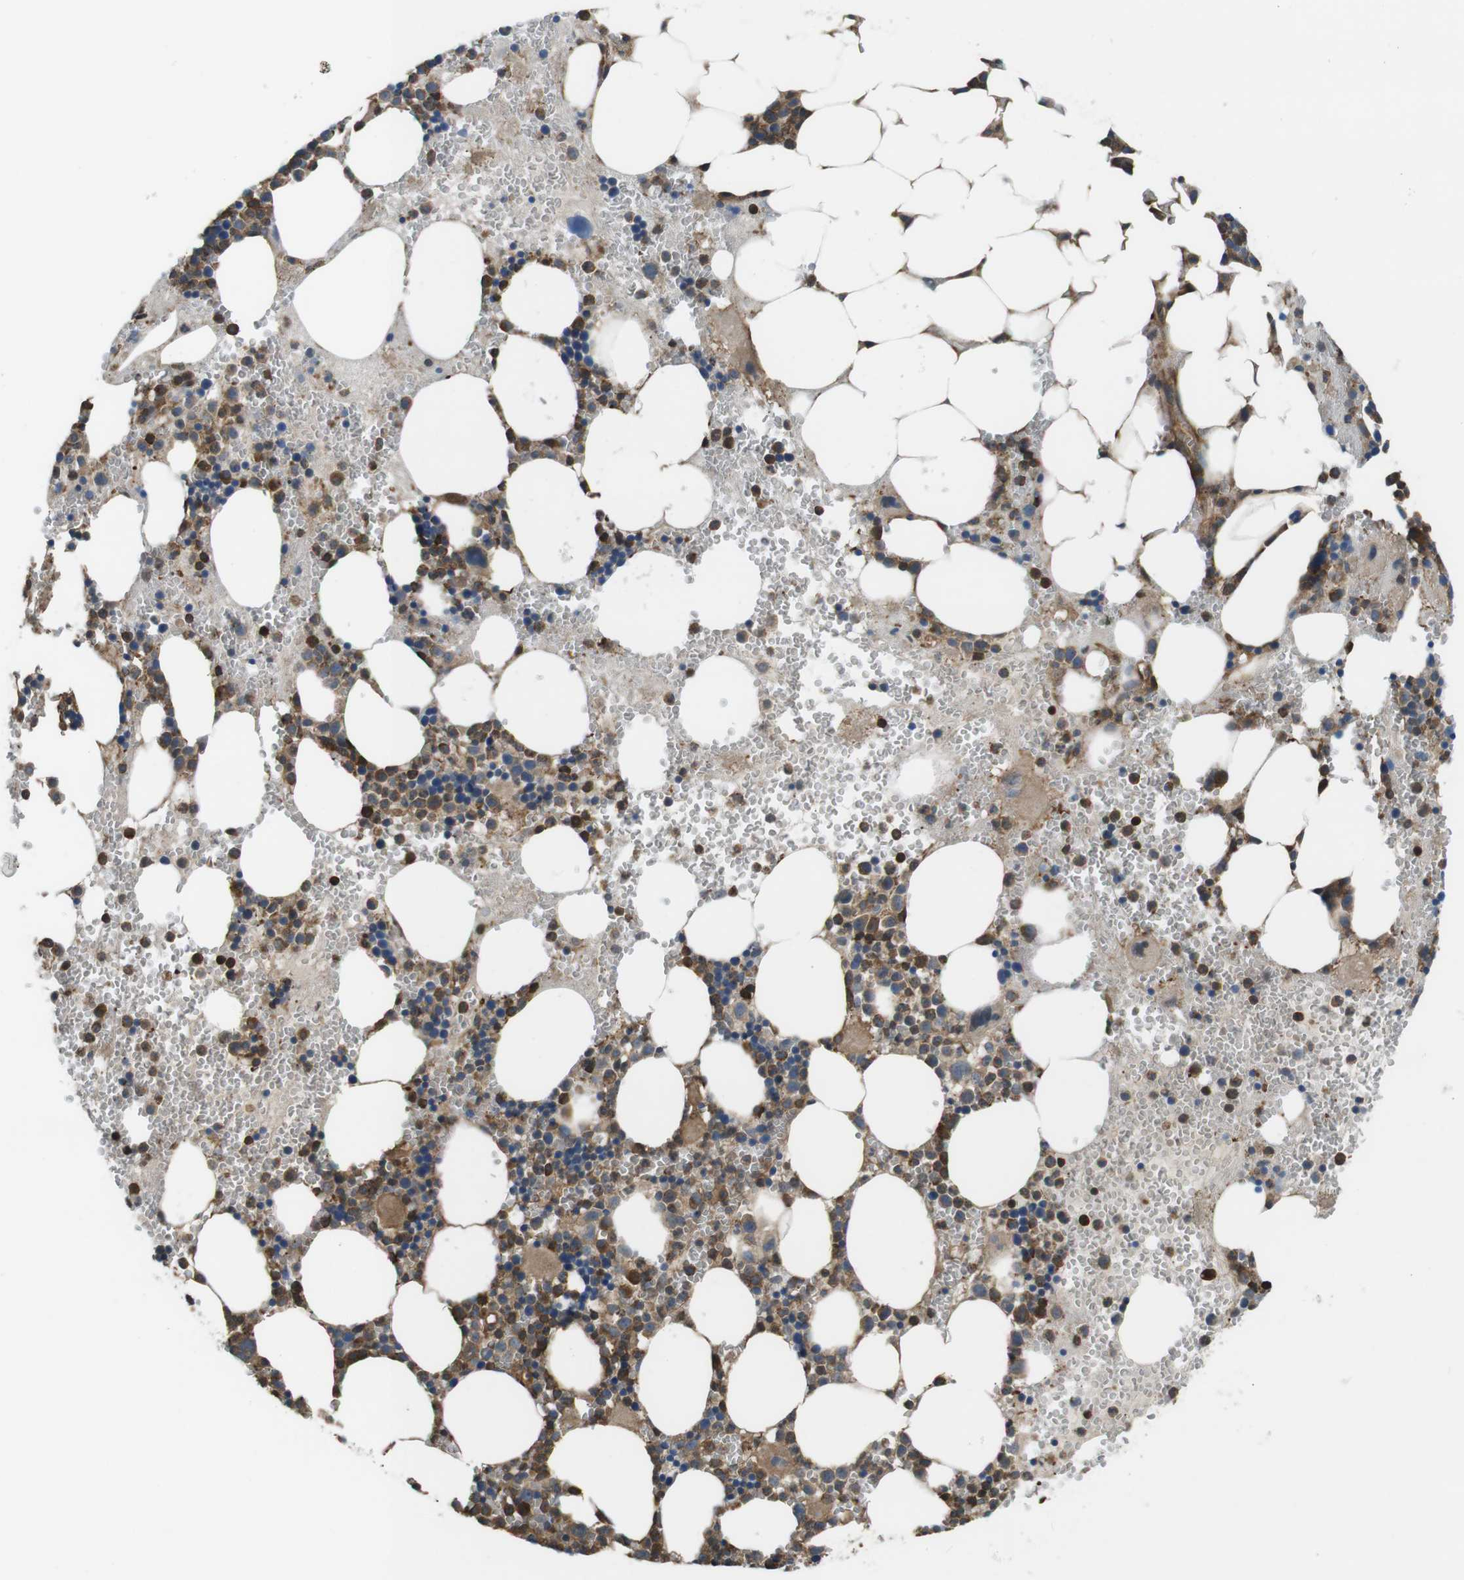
{"staining": {"intensity": "moderate", "quantity": ">75%", "location": "cytoplasmic/membranous"}, "tissue": "bone marrow", "cell_type": "Hematopoietic cells", "image_type": "normal", "snomed": [{"axis": "morphology", "description": "Normal tissue, NOS"}, {"axis": "morphology", "description": "Inflammation, NOS"}, {"axis": "topography", "description": "Bone marrow"}], "caption": "The photomicrograph exhibits staining of normal bone marrow, revealing moderate cytoplasmic/membranous protein expression (brown color) within hematopoietic cells. The protein is shown in brown color, while the nuclei are stained blue.", "gene": "ARHGDIA", "patient": {"sex": "female", "age": 76}}